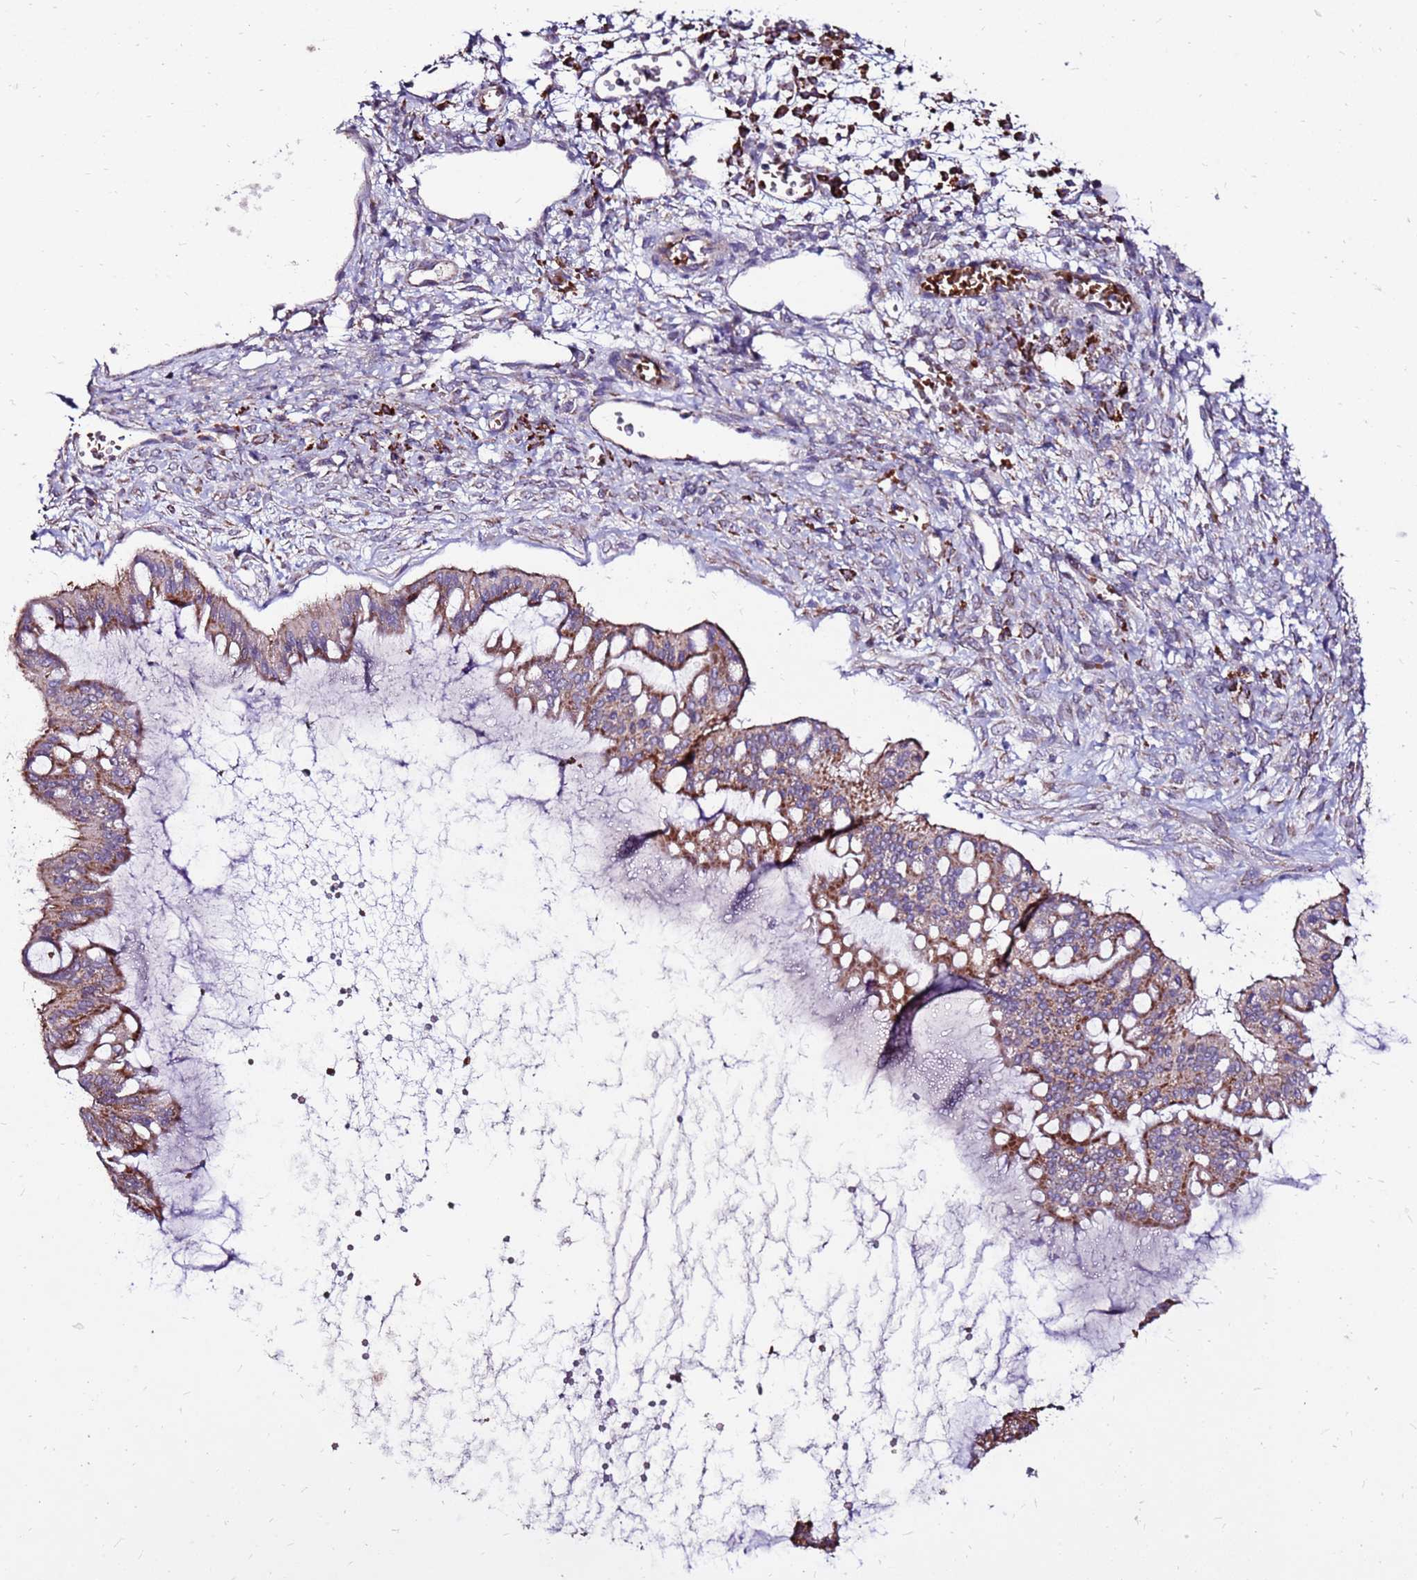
{"staining": {"intensity": "moderate", "quantity": ">75%", "location": "cytoplasmic/membranous"}, "tissue": "ovarian cancer", "cell_type": "Tumor cells", "image_type": "cancer", "snomed": [{"axis": "morphology", "description": "Cystadenocarcinoma, mucinous, NOS"}, {"axis": "topography", "description": "Ovary"}], "caption": "A histopathology image of ovarian cancer stained for a protein shows moderate cytoplasmic/membranous brown staining in tumor cells.", "gene": "SPSB3", "patient": {"sex": "female", "age": 73}}